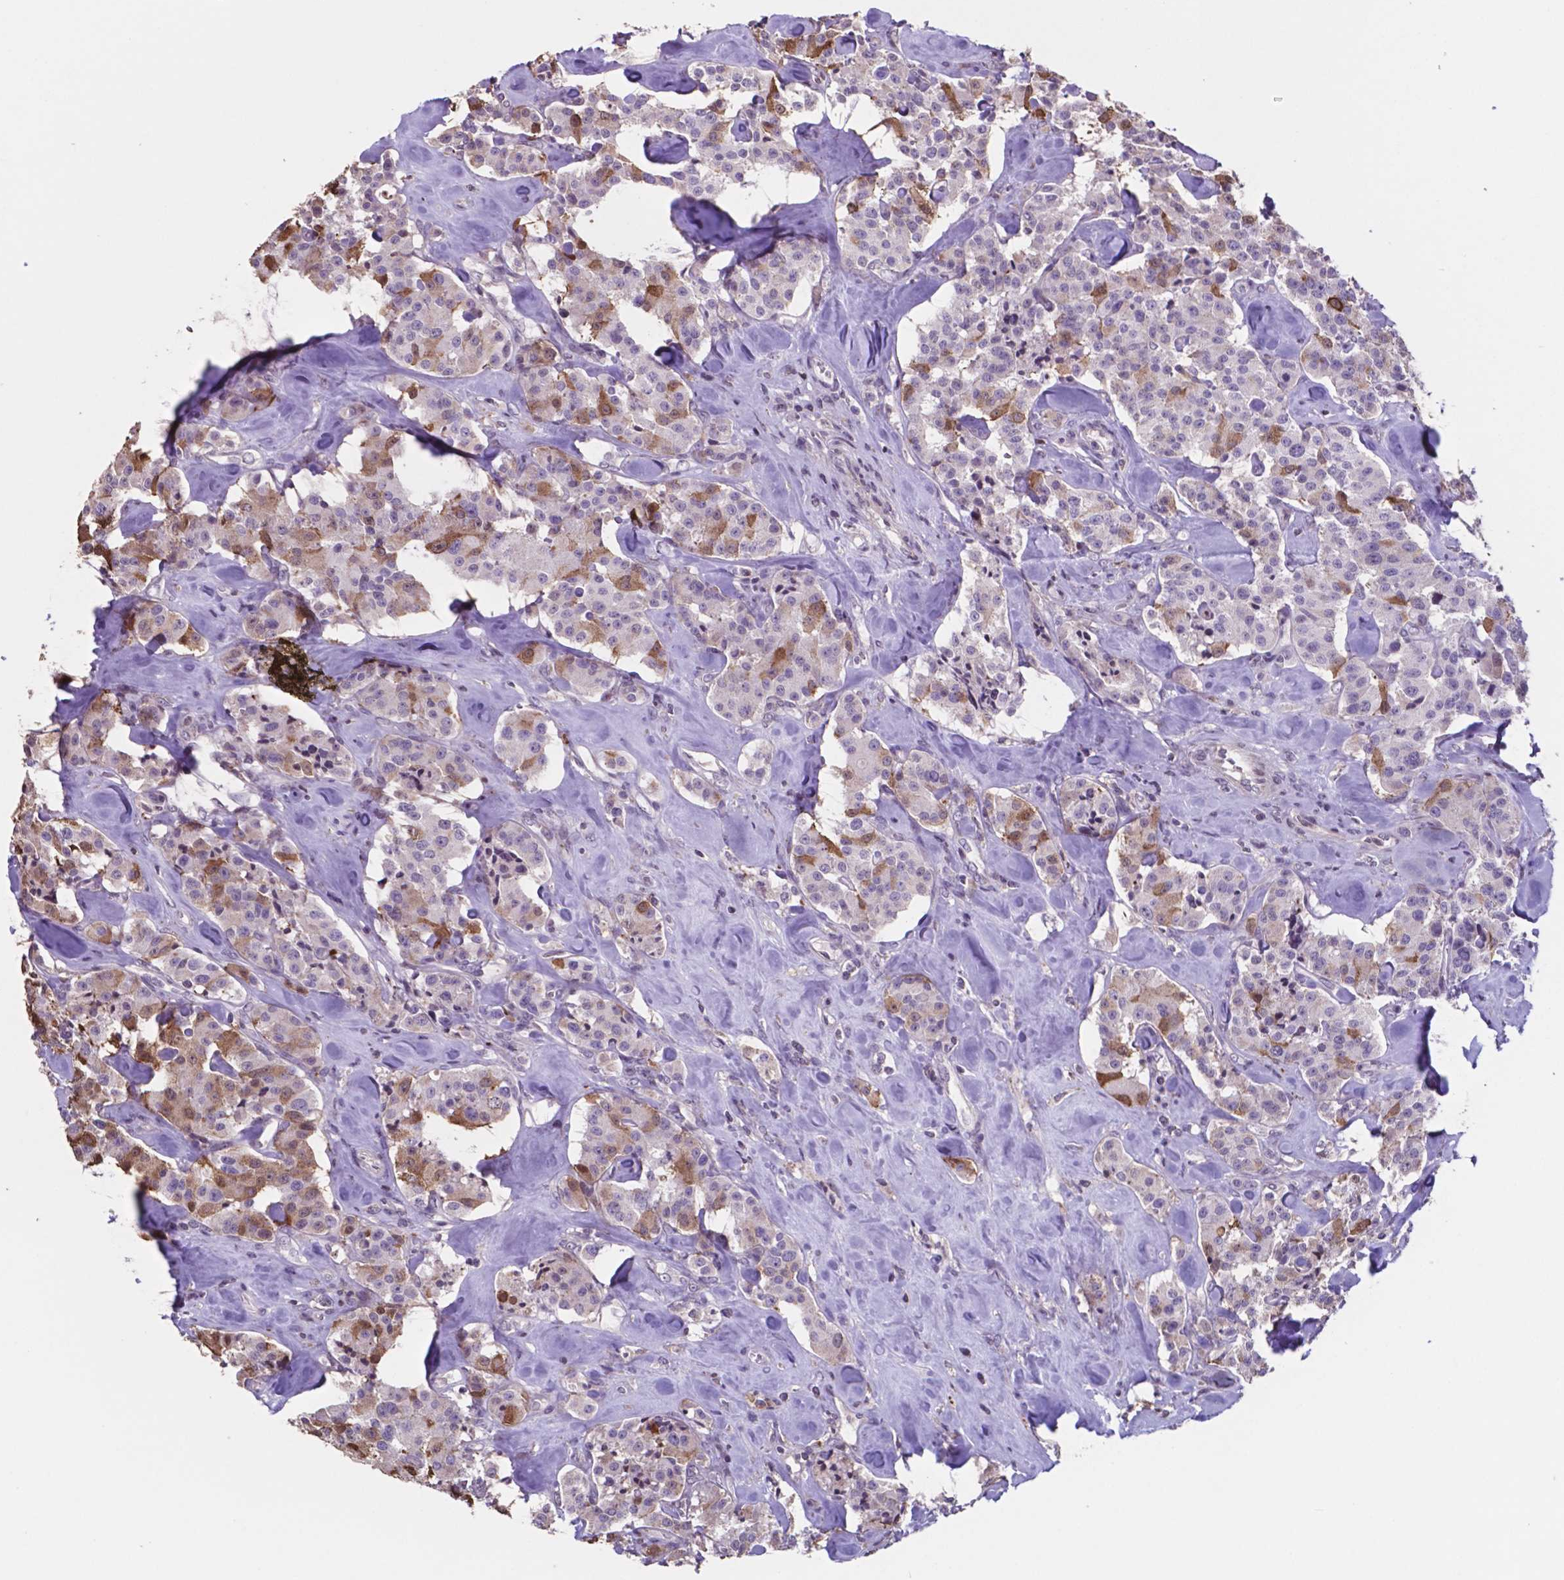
{"staining": {"intensity": "moderate", "quantity": "<25%", "location": "cytoplasmic/membranous,nuclear"}, "tissue": "carcinoid", "cell_type": "Tumor cells", "image_type": "cancer", "snomed": [{"axis": "morphology", "description": "Carcinoid, malignant, NOS"}, {"axis": "topography", "description": "Pancreas"}], "caption": "High-magnification brightfield microscopy of carcinoid stained with DAB (brown) and counterstained with hematoxylin (blue). tumor cells exhibit moderate cytoplasmic/membranous and nuclear staining is seen in approximately<25% of cells.", "gene": "MLC1", "patient": {"sex": "male", "age": 41}}